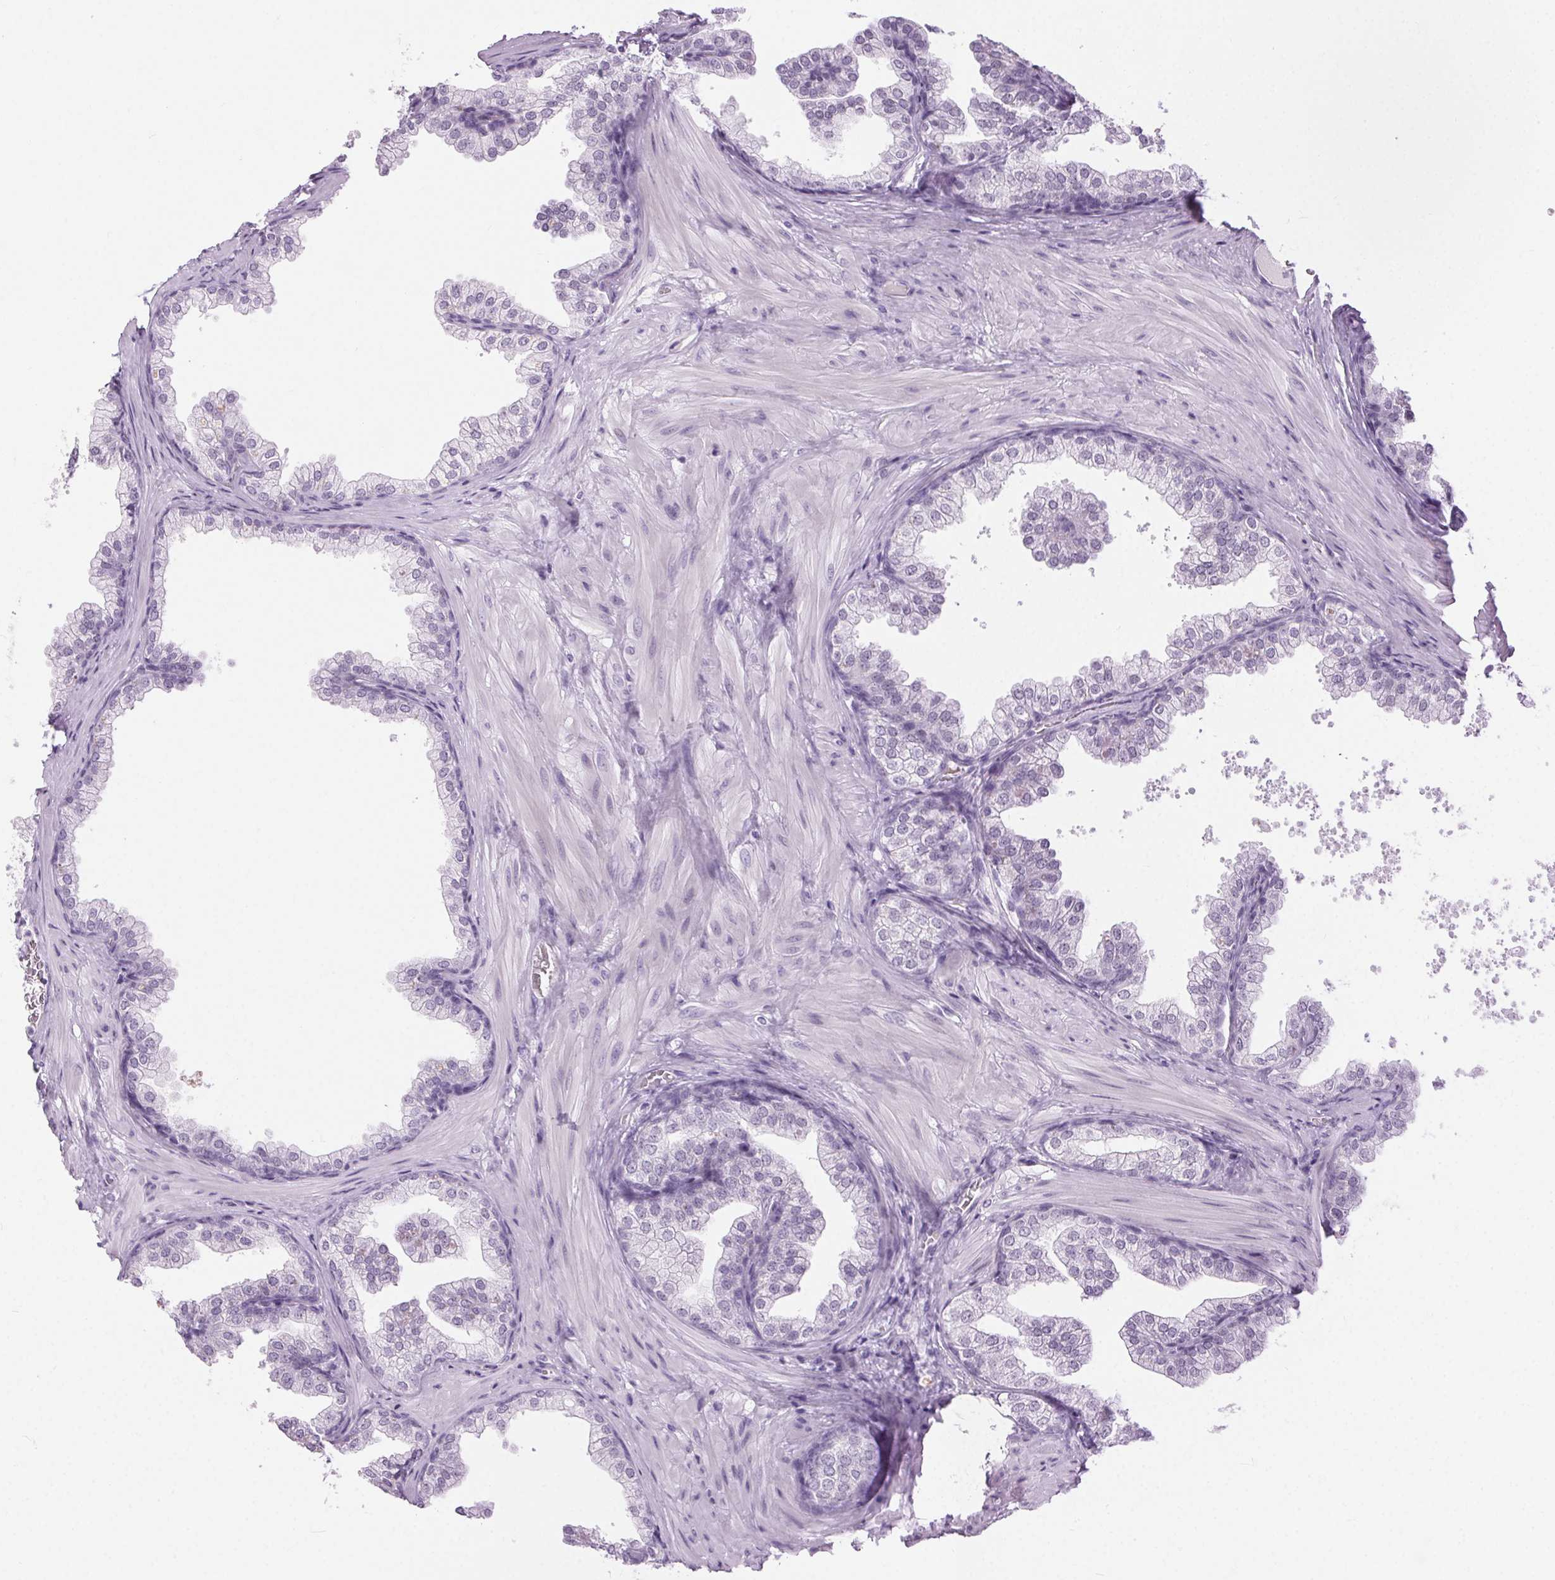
{"staining": {"intensity": "negative", "quantity": "none", "location": "none"}, "tissue": "prostate", "cell_type": "Glandular cells", "image_type": "normal", "snomed": [{"axis": "morphology", "description": "Normal tissue, NOS"}, {"axis": "topography", "description": "Prostate"}], "caption": "IHC histopathology image of normal human prostate stained for a protein (brown), which reveals no expression in glandular cells.", "gene": "BEND2", "patient": {"sex": "male", "age": 37}}